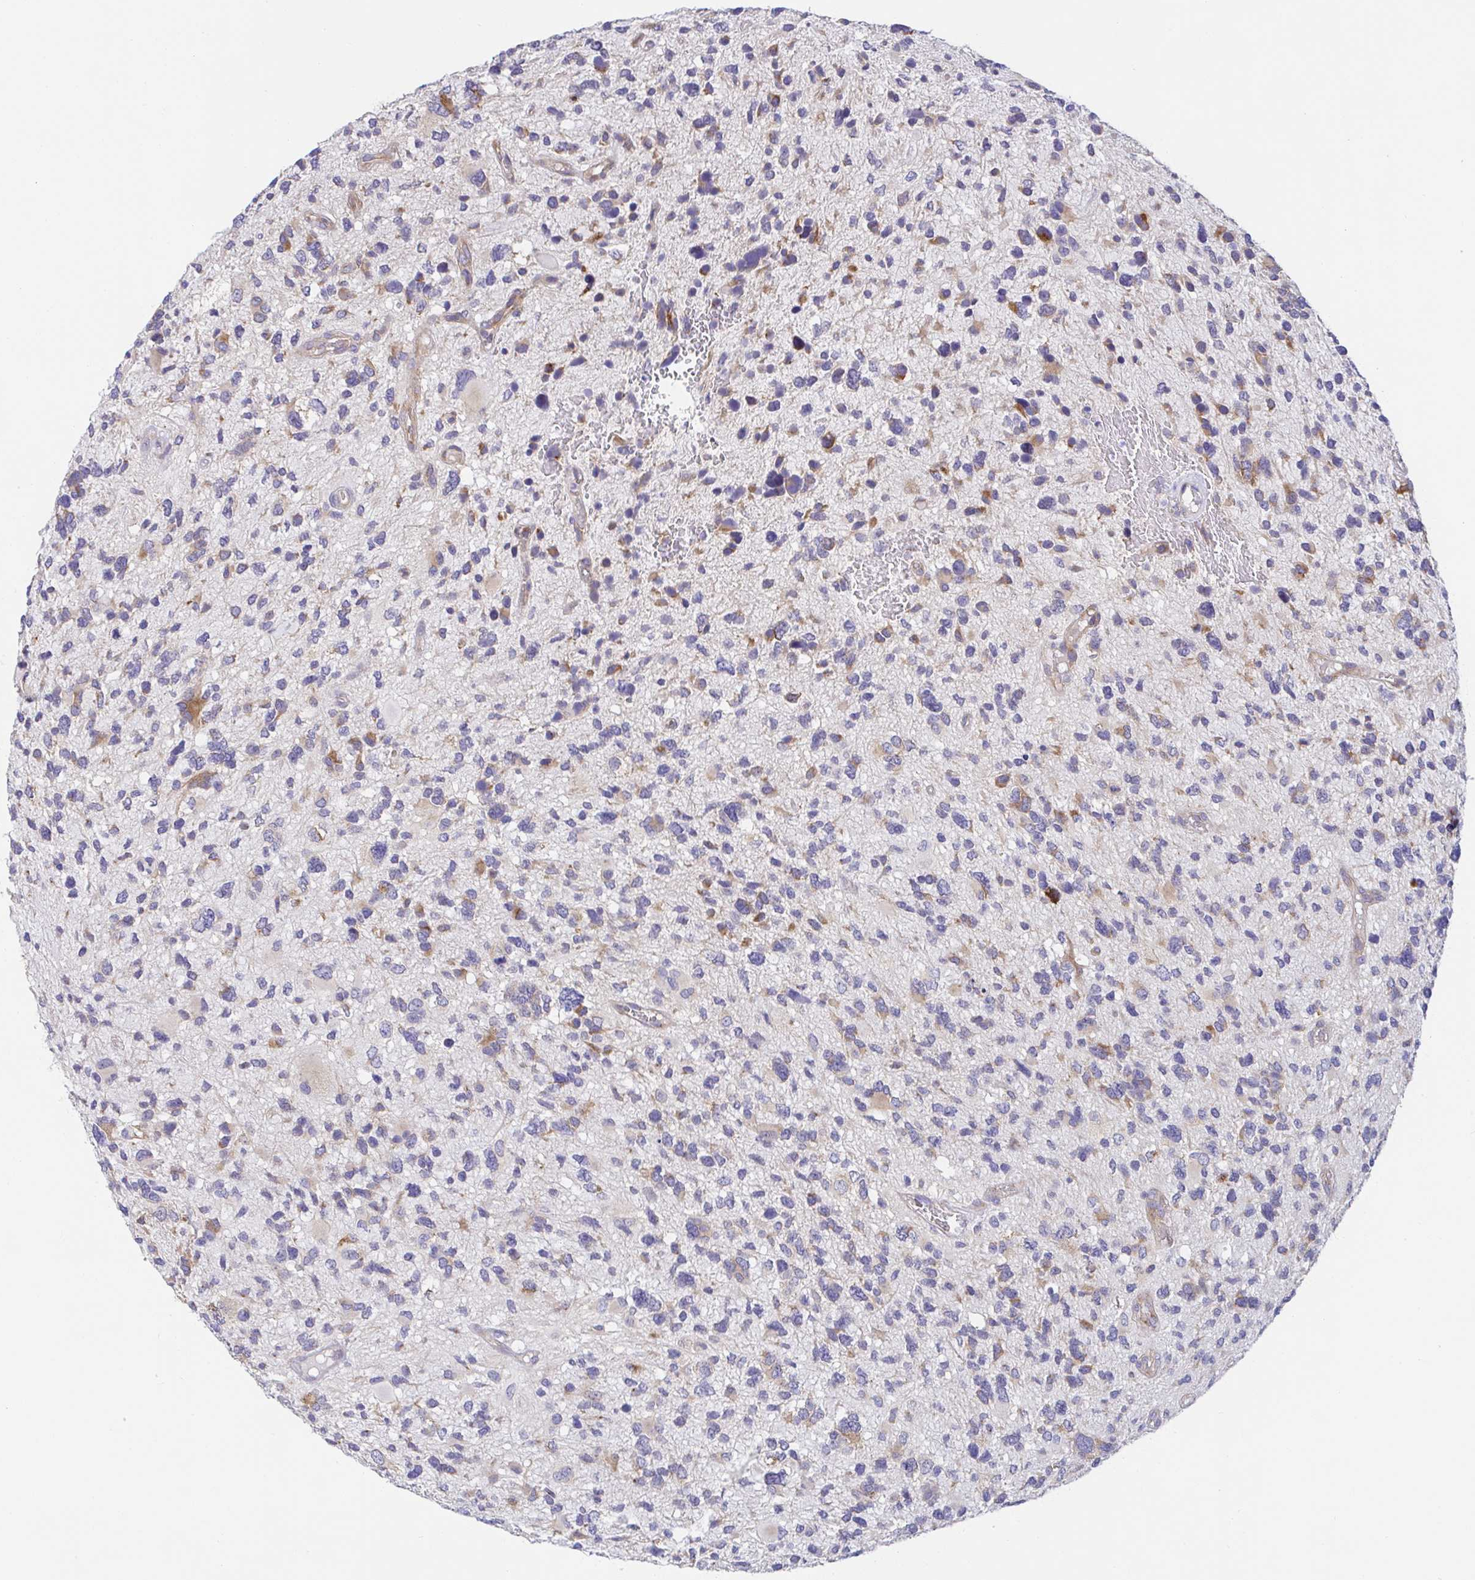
{"staining": {"intensity": "moderate", "quantity": "25%-75%", "location": "cytoplasmic/membranous"}, "tissue": "glioma", "cell_type": "Tumor cells", "image_type": "cancer", "snomed": [{"axis": "morphology", "description": "Glioma, malignant, High grade"}, {"axis": "topography", "description": "Brain"}], "caption": "Protein expression analysis of glioma demonstrates moderate cytoplasmic/membranous staining in about 25%-75% of tumor cells. (DAB (3,3'-diaminobenzidine) = brown stain, brightfield microscopy at high magnification).", "gene": "MIA3", "patient": {"sex": "female", "age": 11}}